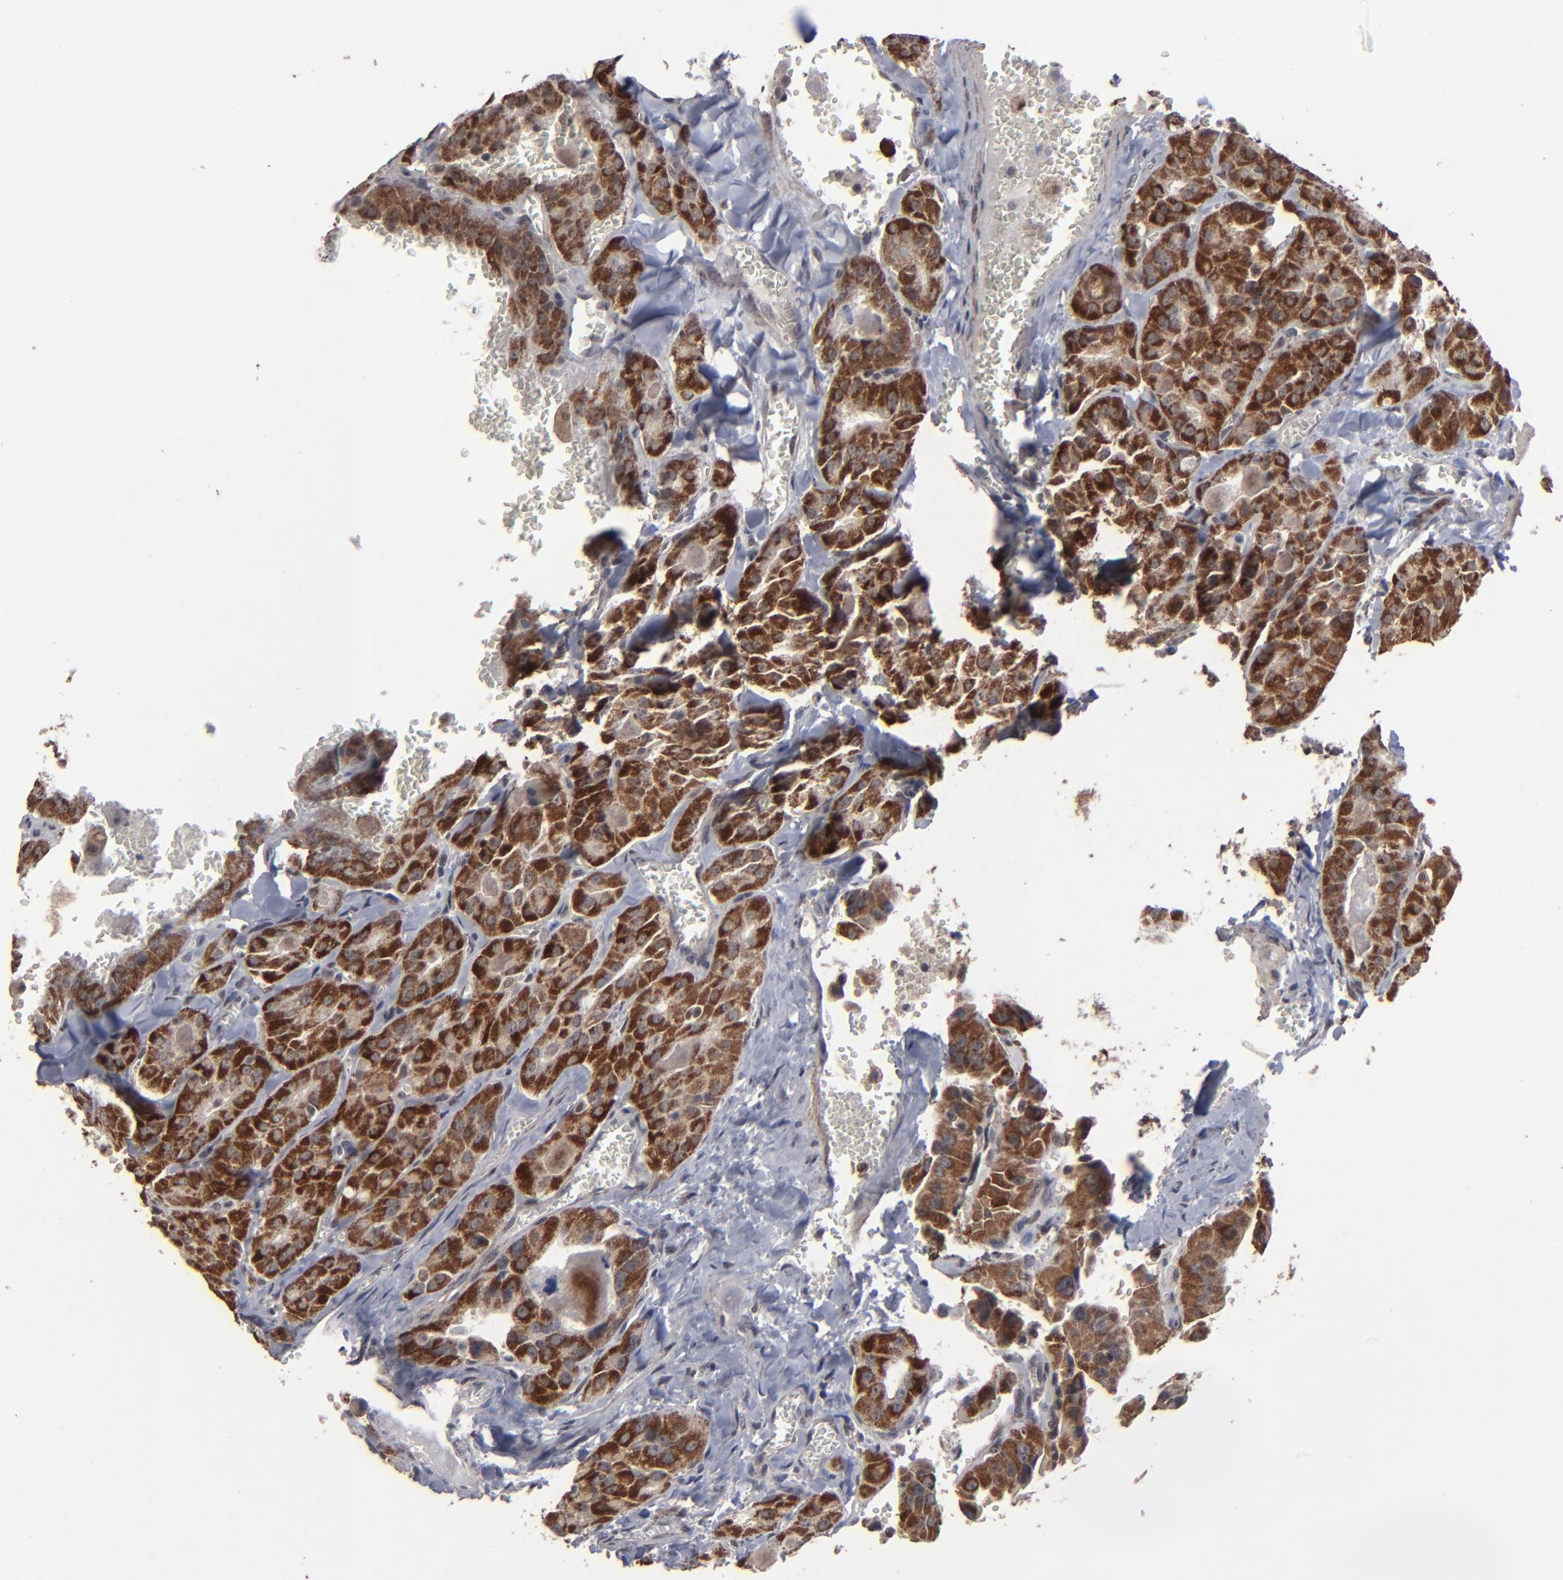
{"staining": {"intensity": "strong", "quantity": ">75%", "location": "cytoplasmic/membranous"}, "tissue": "thyroid cancer", "cell_type": "Tumor cells", "image_type": "cancer", "snomed": [{"axis": "morphology", "description": "Carcinoma, NOS"}, {"axis": "topography", "description": "Thyroid gland"}], "caption": "Protein staining of thyroid cancer (carcinoma) tissue reveals strong cytoplasmic/membranous staining in about >75% of tumor cells.", "gene": "BNIP3", "patient": {"sex": "male", "age": 76}}